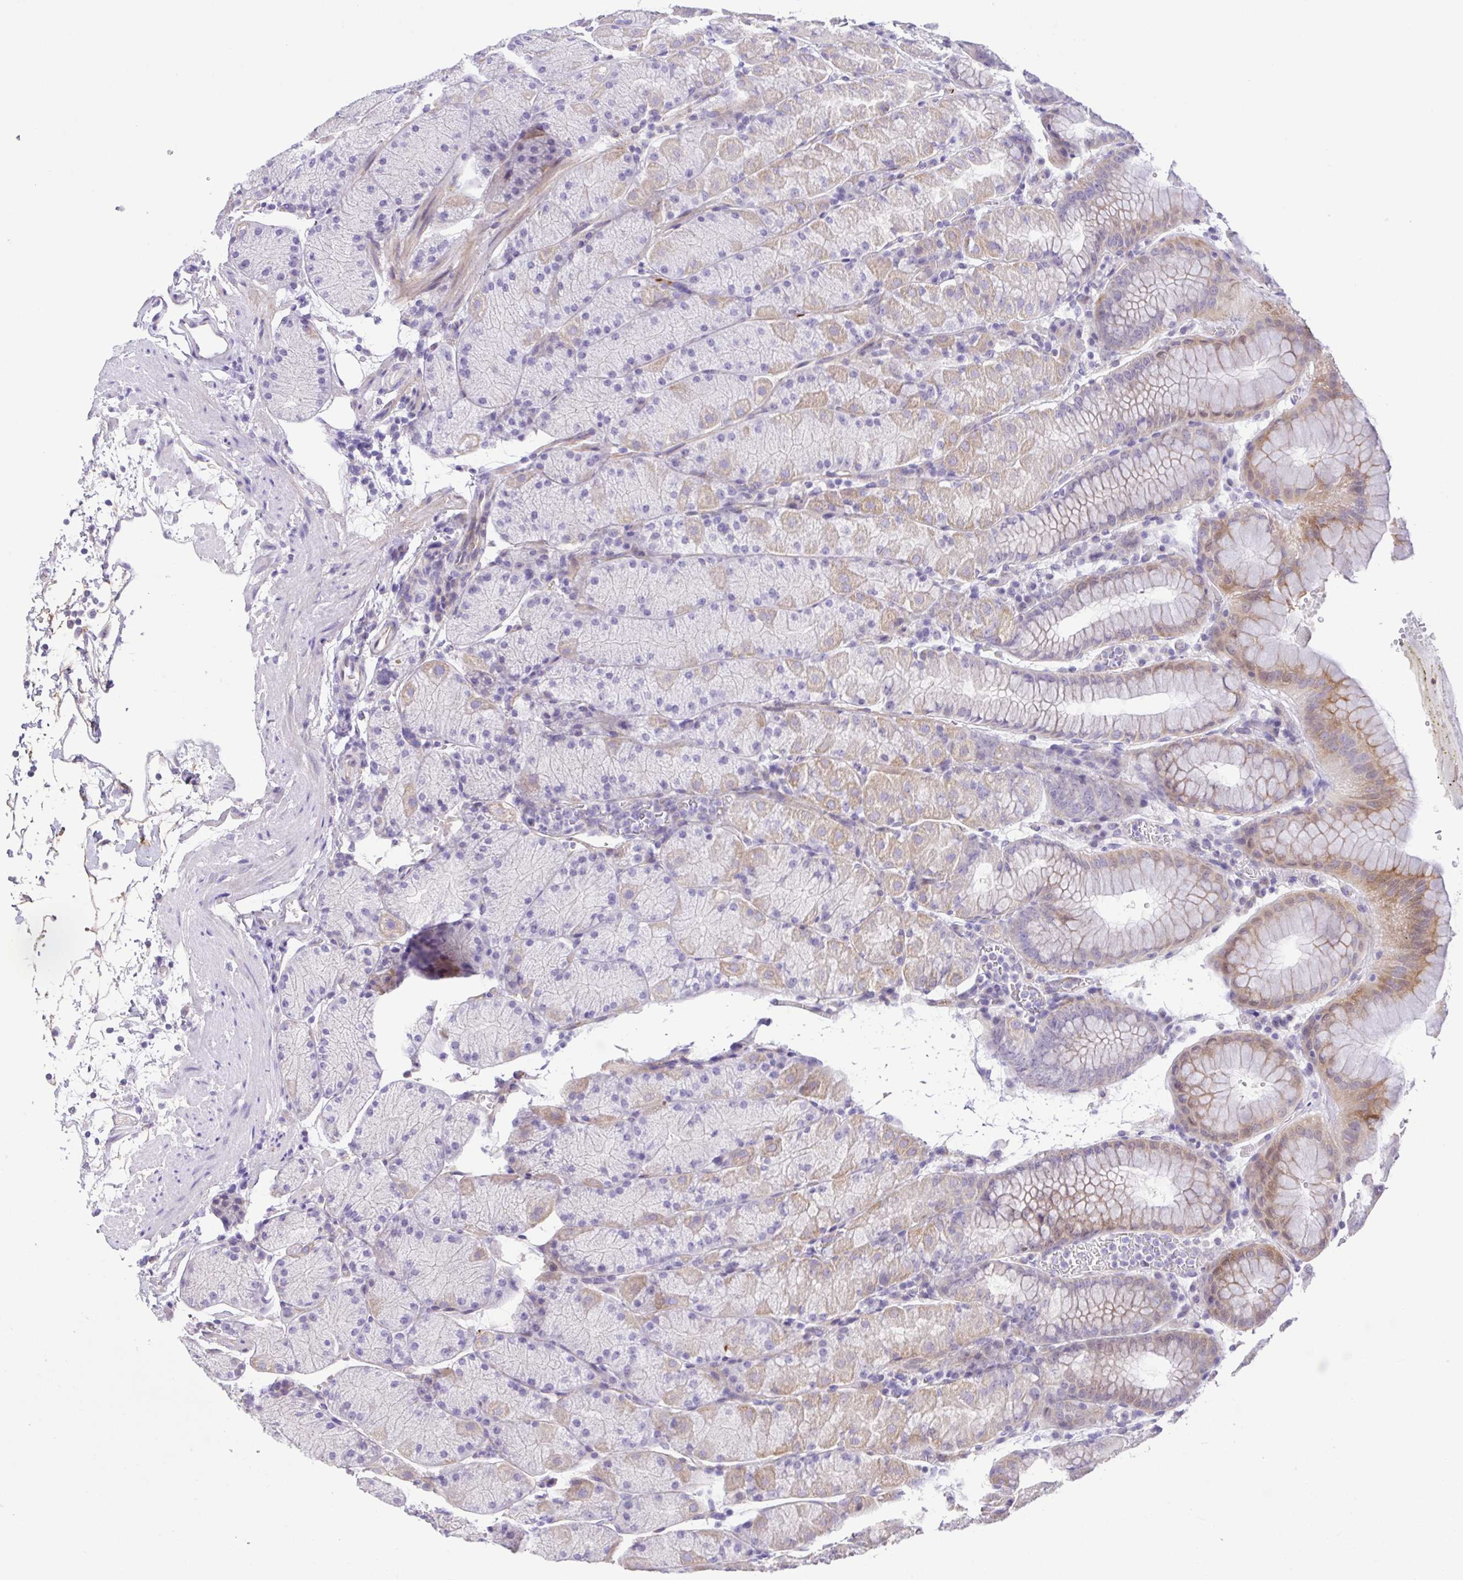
{"staining": {"intensity": "moderate", "quantity": "<25%", "location": "cytoplasmic/membranous"}, "tissue": "stomach", "cell_type": "Glandular cells", "image_type": "normal", "snomed": [{"axis": "morphology", "description": "Normal tissue, NOS"}, {"axis": "topography", "description": "Stomach, upper"}, {"axis": "topography", "description": "Stomach"}], "caption": "Moderate cytoplasmic/membranous protein positivity is identified in approximately <25% of glandular cells in stomach.", "gene": "DCLK2", "patient": {"sex": "male", "age": 76}}